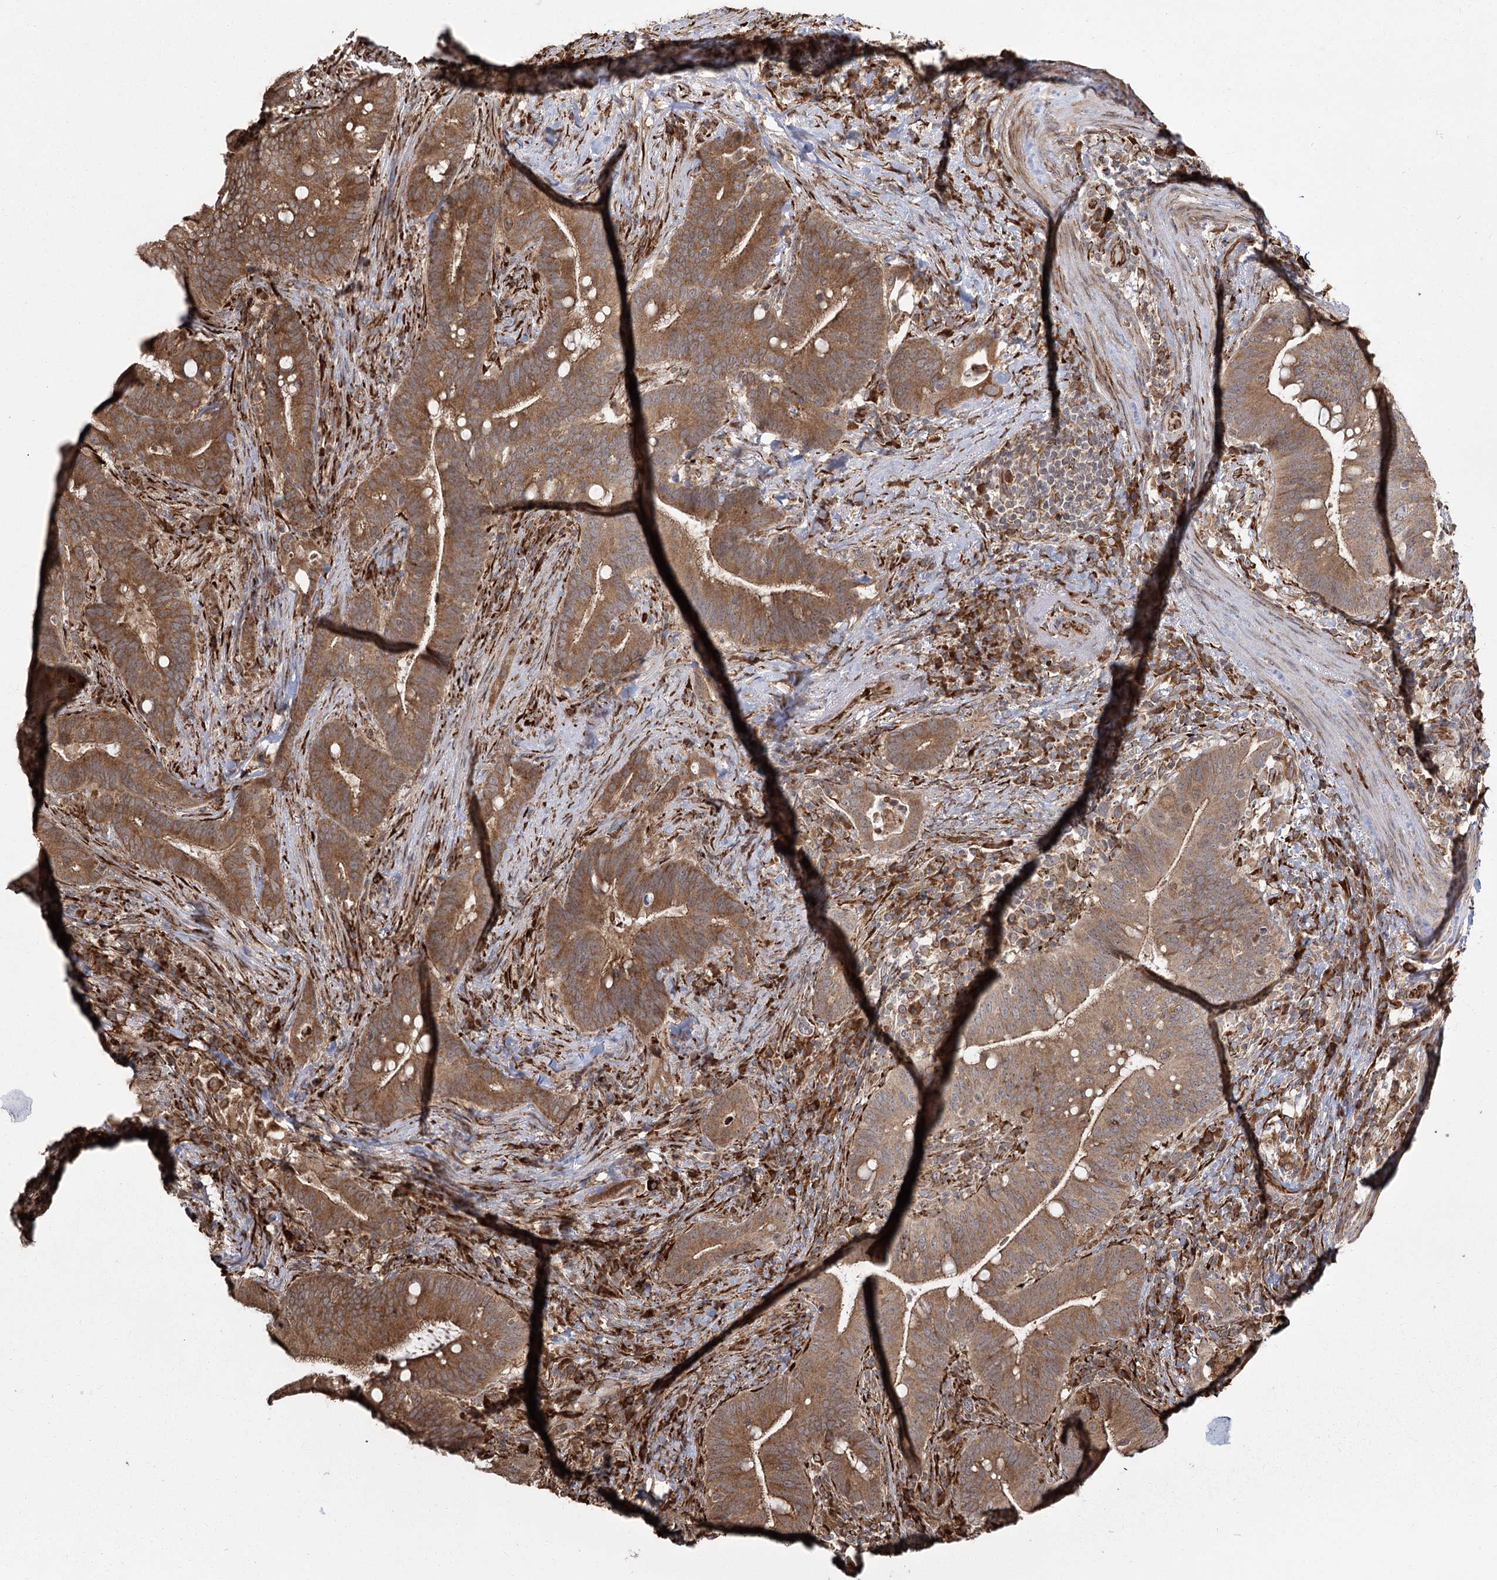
{"staining": {"intensity": "moderate", "quantity": ">75%", "location": "cytoplasmic/membranous"}, "tissue": "colorectal cancer", "cell_type": "Tumor cells", "image_type": "cancer", "snomed": [{"axis": "morphology", "description": "Adenocarcinoma, NOS"}, {"axis": "topography", "description": "Colon"}], "caption": "Immunohistochemistry (DAB (3,3'-diaminobenzidine)) staining of human adenocarcinoma (colorectal) reveals moderate cytoplasmic/membranous protein staining in about >75% of tumor cells.", "gene": "FAM13A", "patient": {"sex": "female", "age": 66}}